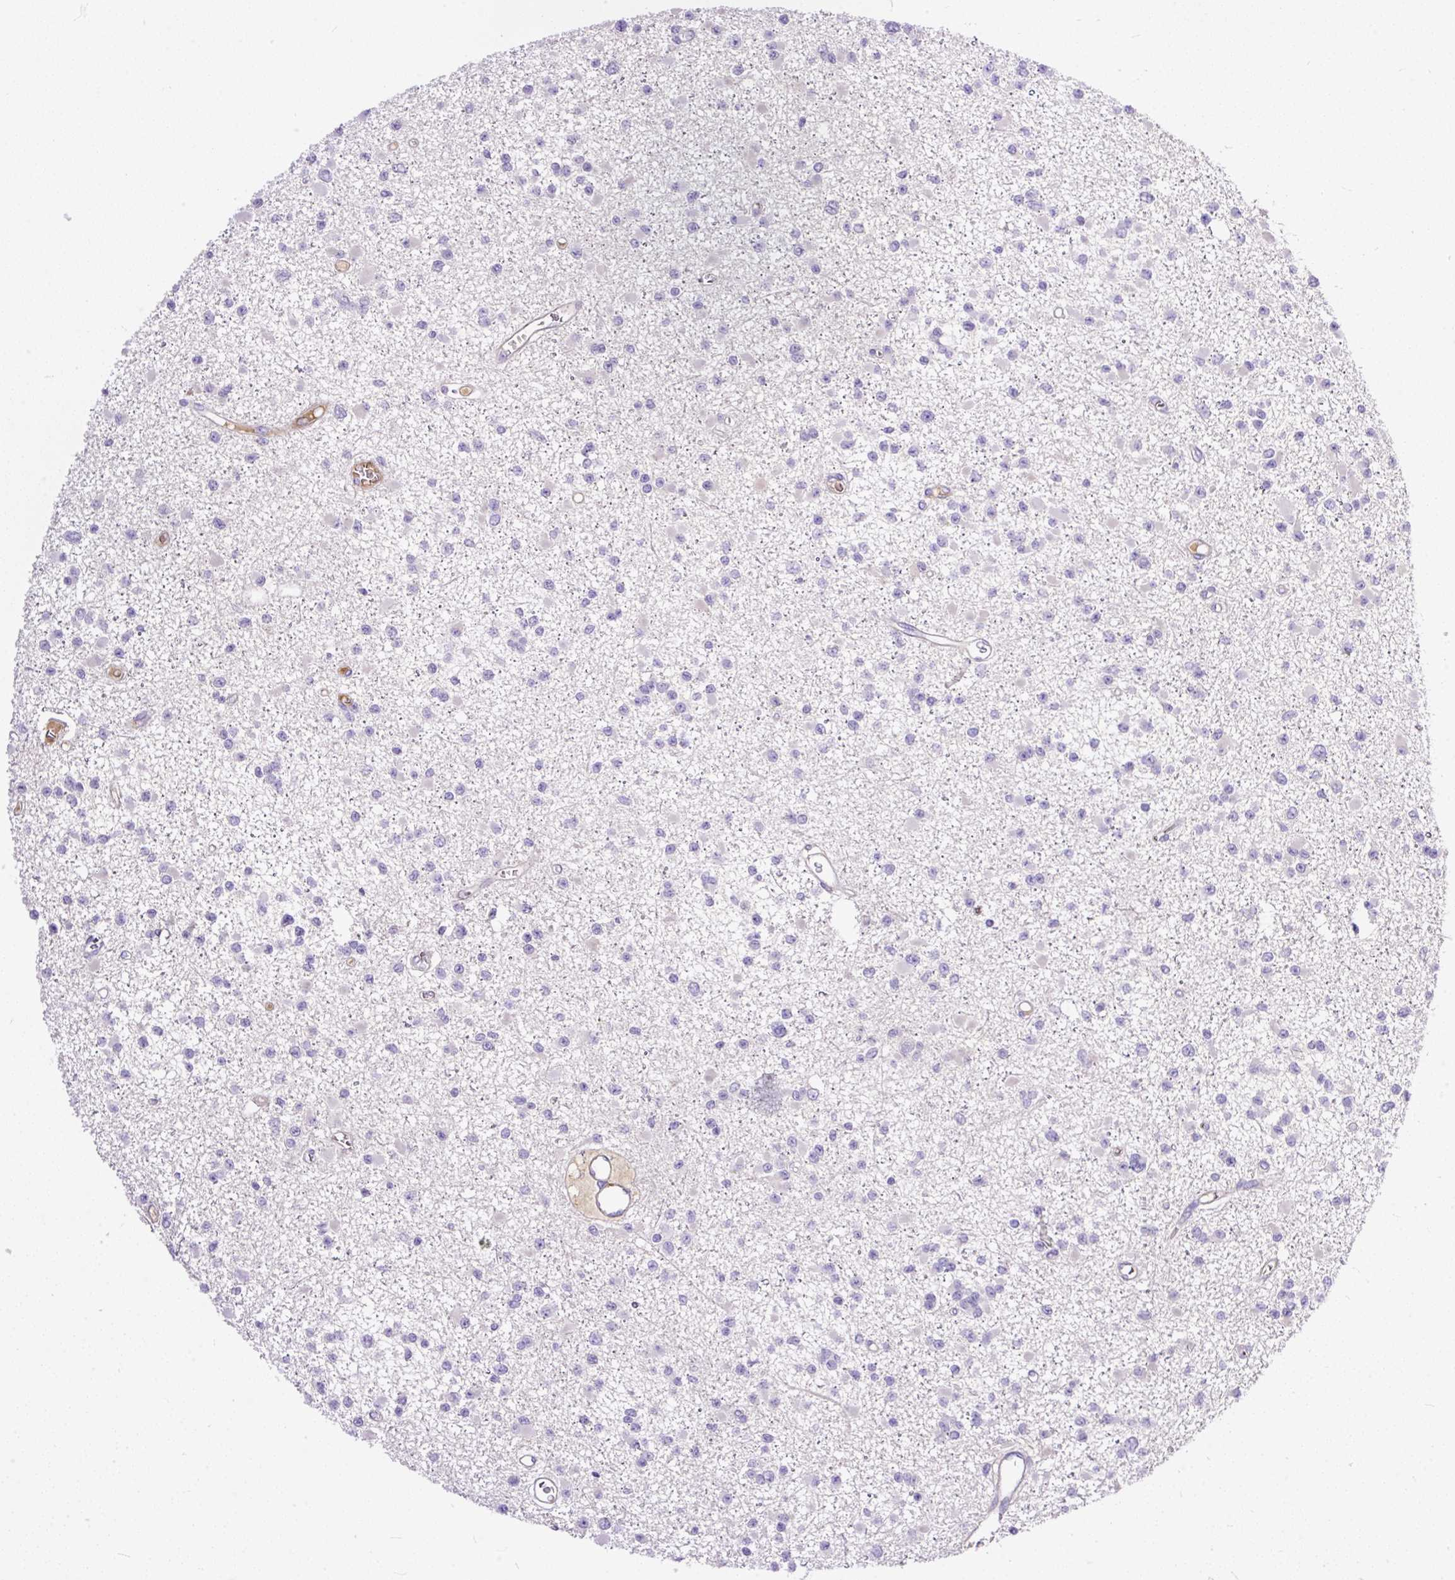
{"staining": {"intensity": "negative", "quantity": "none", "location": "none"}, "tissue": "glioma", "cell_type": "Tumor cells", "image_type": "cancer", "snomed": [{"axis": "morphology", "description": "Glioma, malignant, Low grade"}, {"axis": "topography", "description": "Brain"}], "caption": "The immunohistochemistry photomicrograph has no significant staining in tumor cells of glioma tissue. The staining was performed using DAB to visualize the protein expression in brown, while the nuclei were stained in blue with hematoxylin (Magnification: 20x).", "gene": "CLEC3B", "patient": {"sex": "female", "age": 22}}